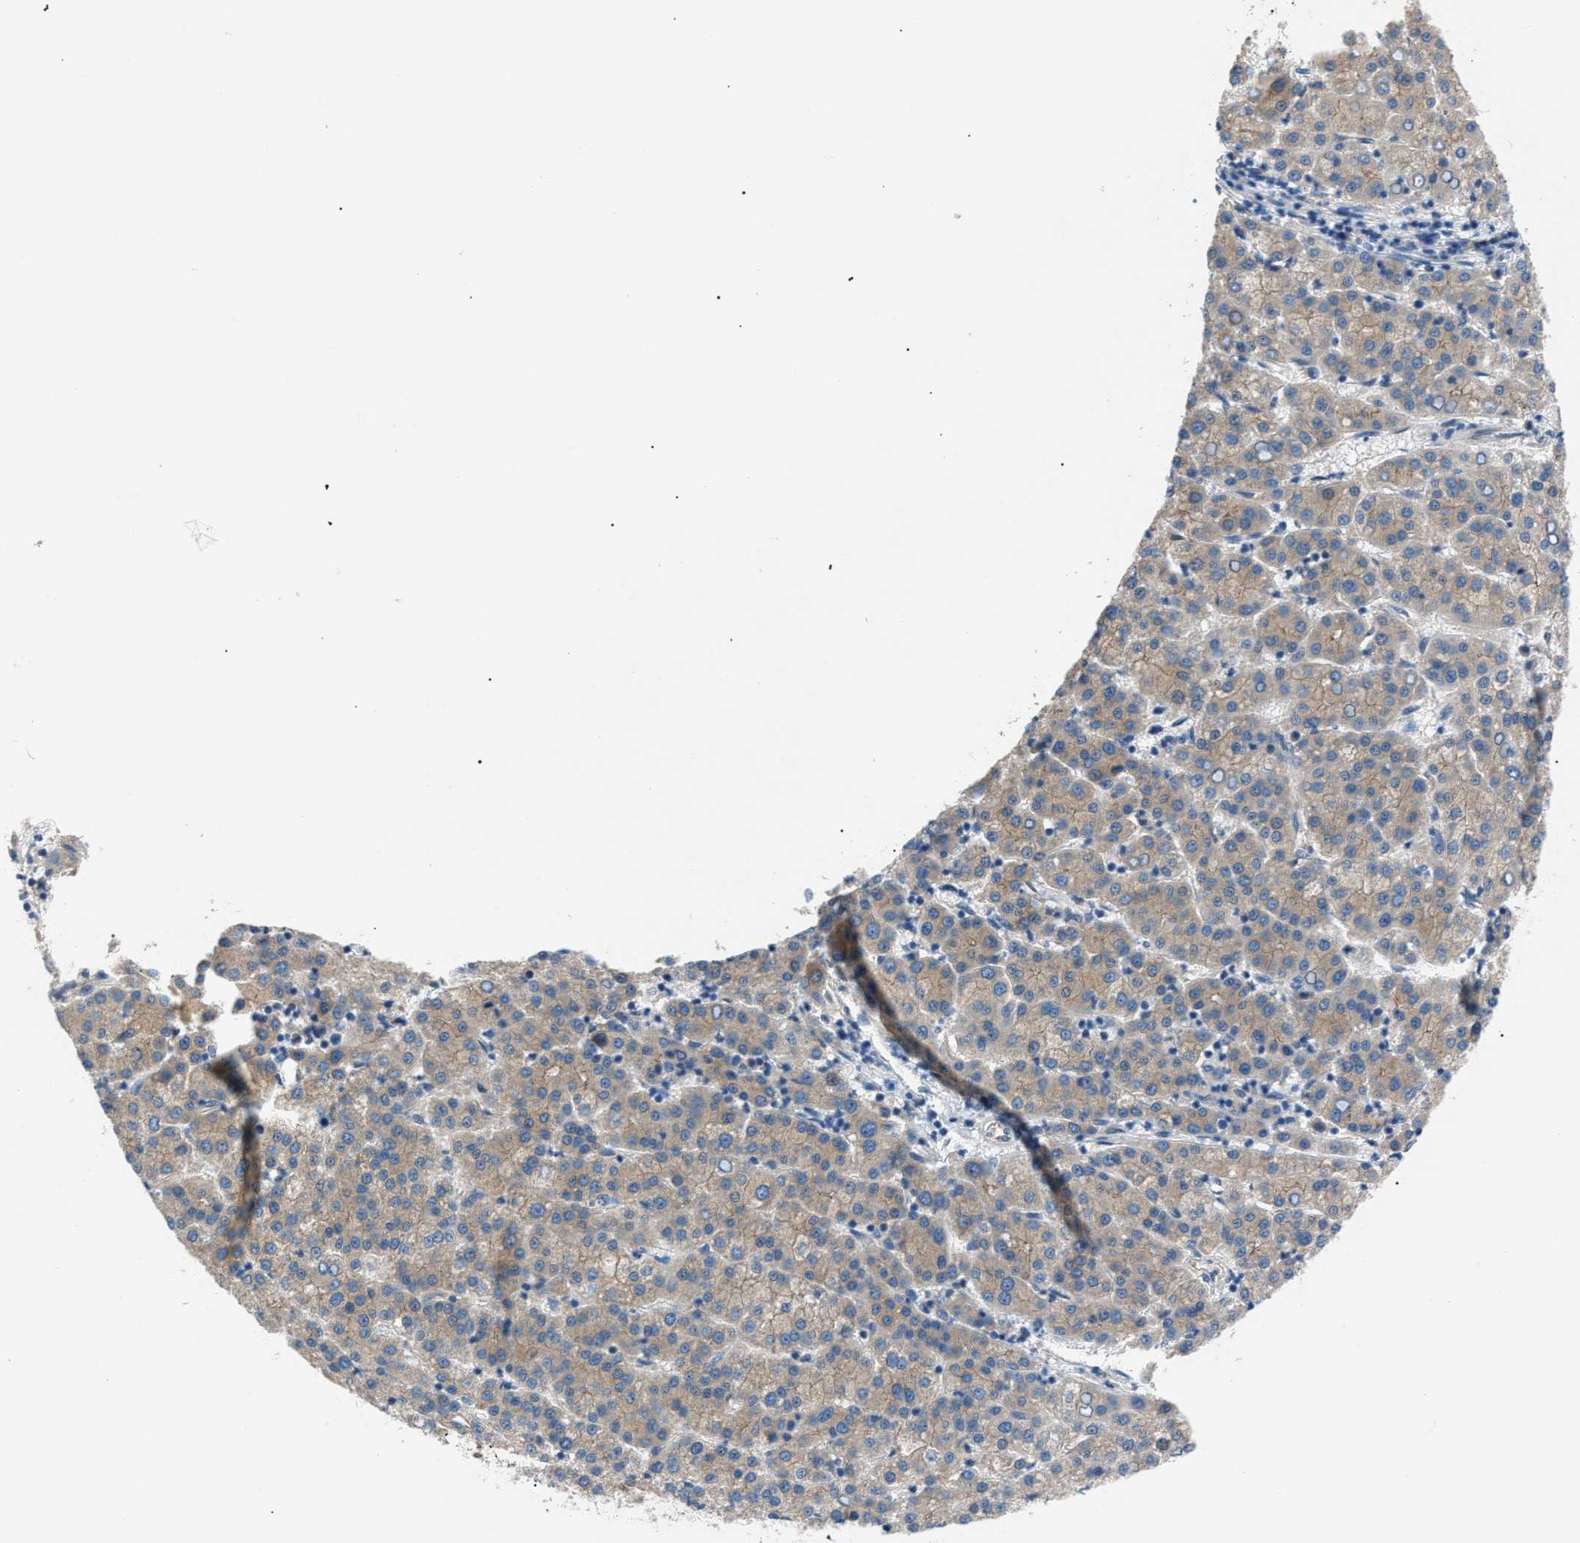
{"staining": {"intensity": "moderate", "quantity": ">75%", "location": "cytoplasmic/membranous"}, "tissue": "liver cancer", "cell_type": "Tumor cells", "image_type": "cancer", "snomed": [{"axis": "morphology", "description": "Carcinoma, Hepatocellular, NOS"}, {"axis": "topography", "description": "Liver"}], "caption": "The immunohistochemical stain shows moderate cytoplasmic/membranous positivity in tumor cells of hepatocellular carcinoma (liver) tissue.", "gene": "ZDHHC24", "patient": {"sex": "female", "age": 58}}